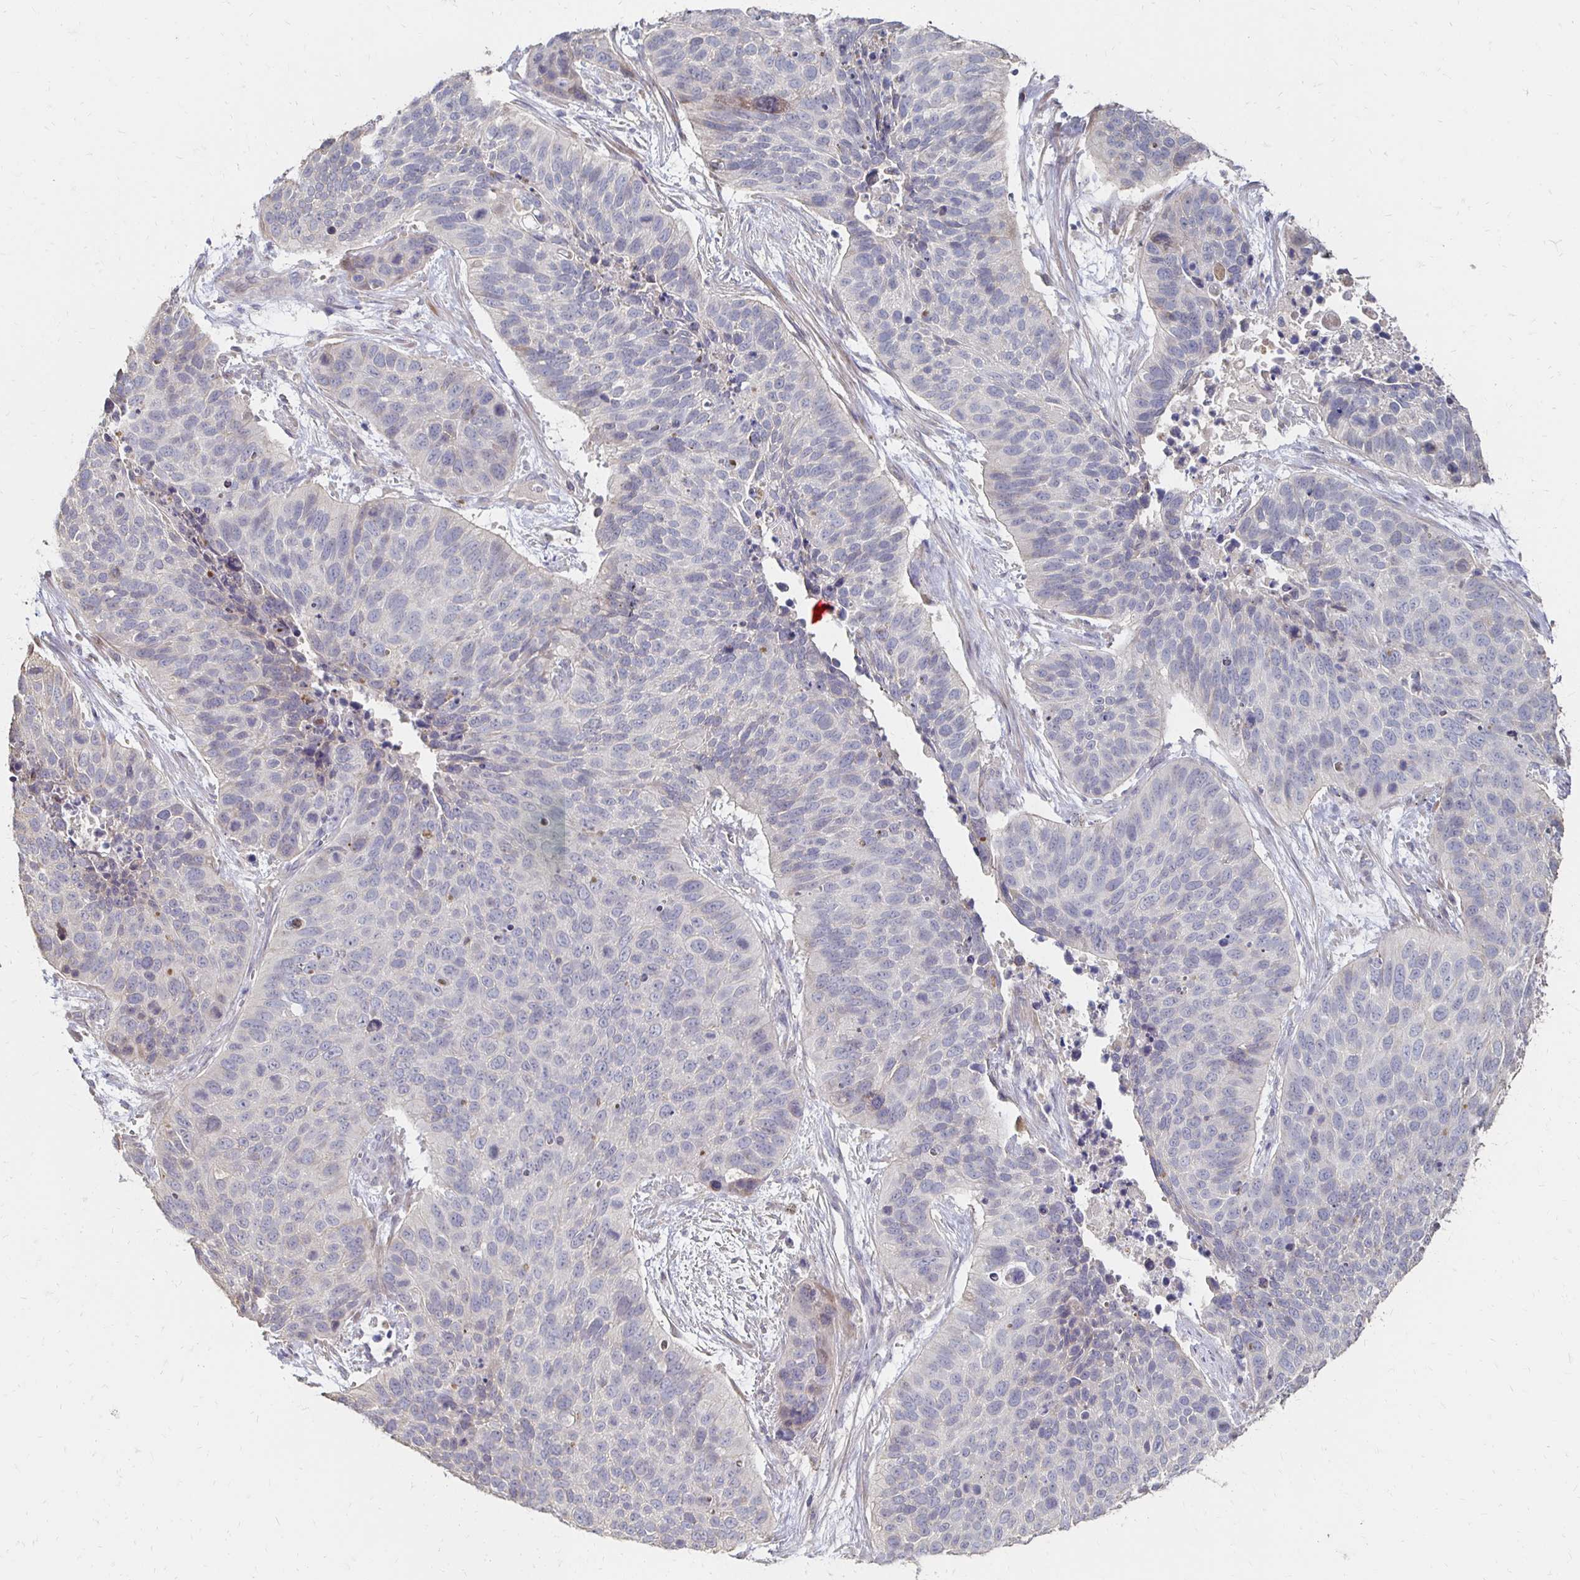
{"staining": {"intensity": "negative", "quantity": "none", "location": "none"}, "tissue": "lung cancer", "cell_type": "Tumor cells", "image_type": "cancer", "snomed": [{"axis": "morphology", "description": "Squamous cell carcinoma, NOS"}, {"axis": "topography", "description": "Lung"}], "caption": "DAB (3,3'-diaminobenzidine) immunohistochemical staining of lung cancer (squamous cell carcinoma) displays no significant staining in tumor cells.", "gene": "ZNF727", "patient": {"sex": "male", "age": 62}}